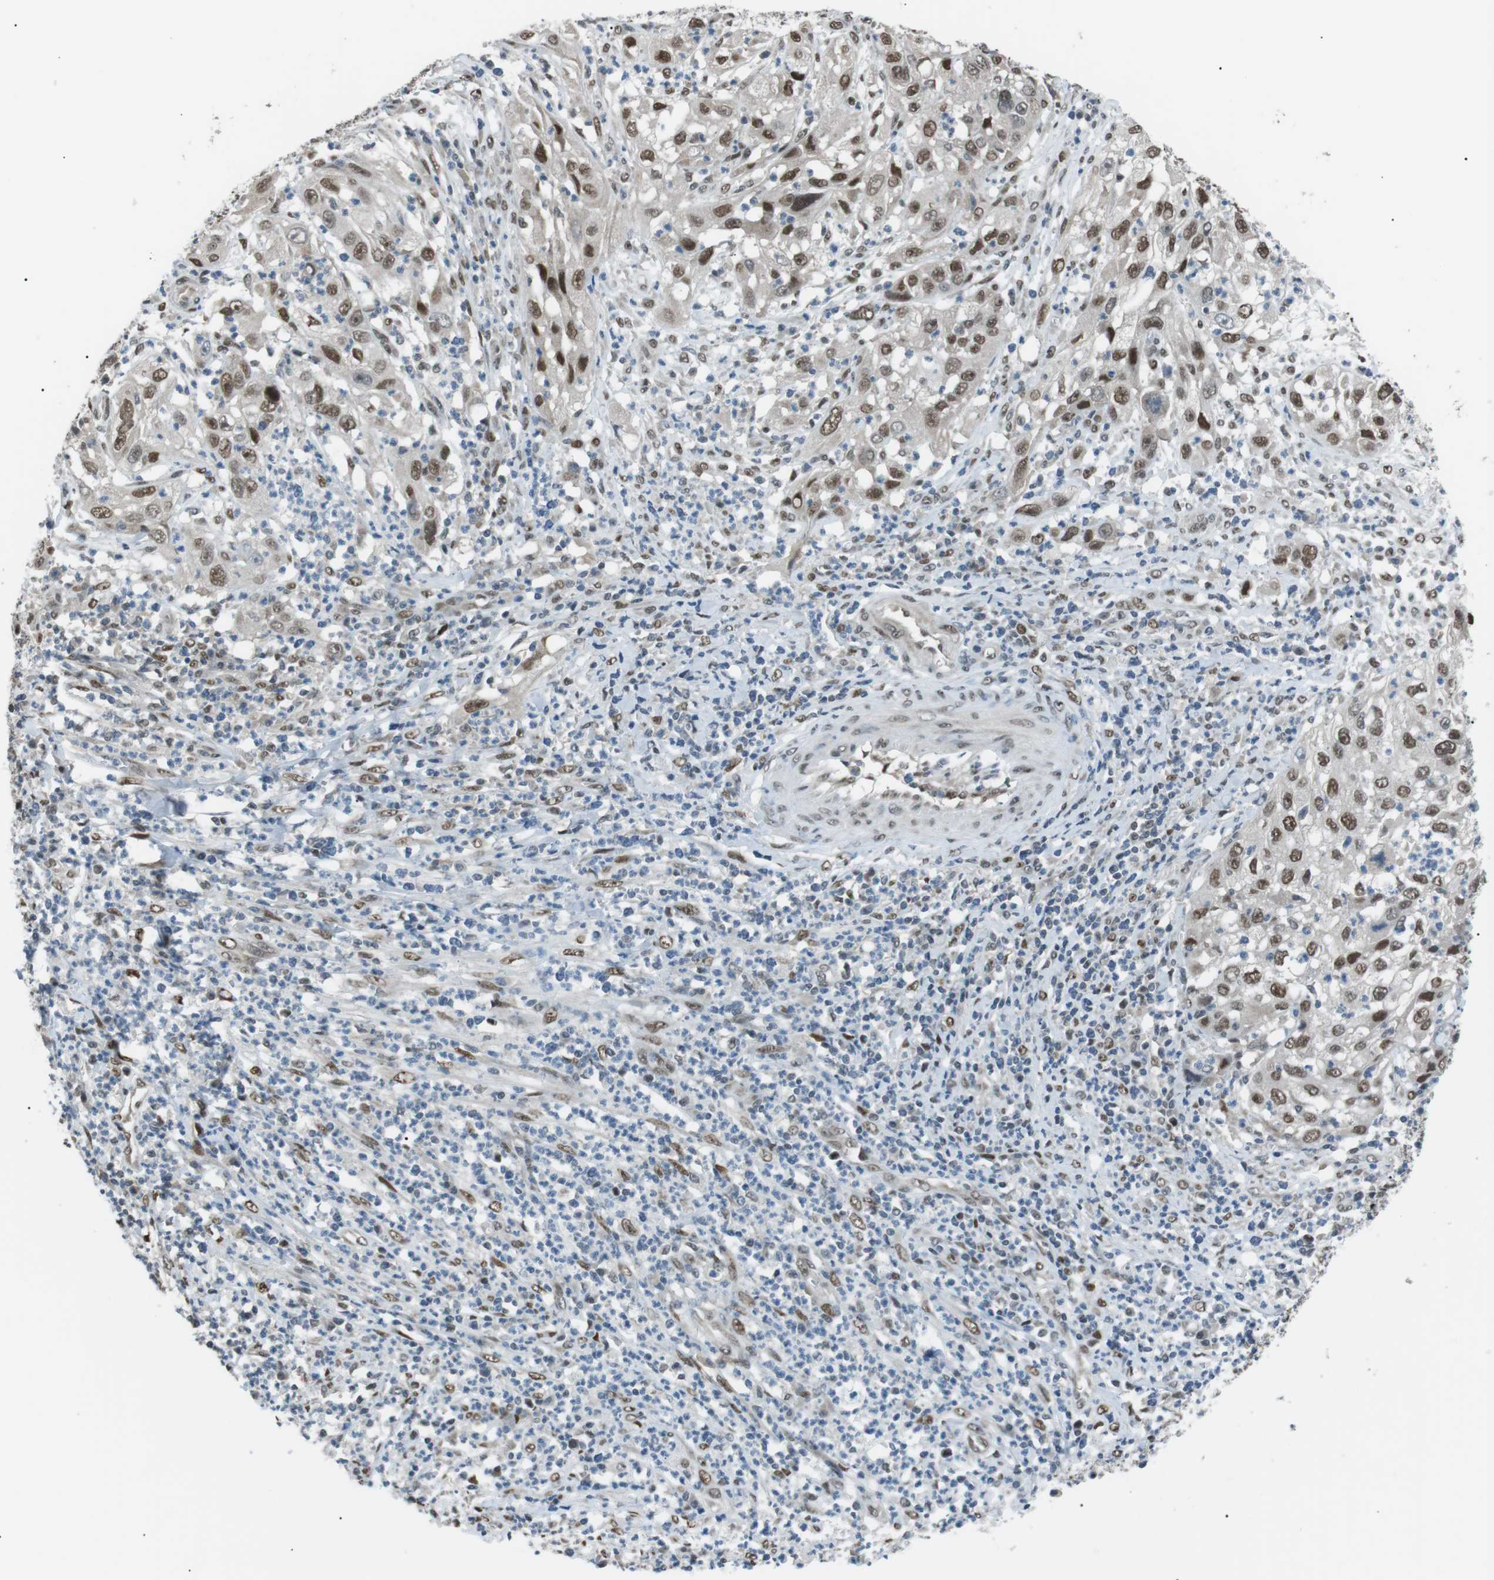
{"staining": {"intensity": "moderate", "quantity": ">75%", "location": "nuclear"}, "tissue": "cervical cancer", "cell_type": "Tumor cells", "image_type": "cancer", "snomed": [{"axis": "morphology", "description": "Squamous cell carcinoma, NOS"}, {"axis": "topography", "description": "Cervix"}], "caption": "A photomicrograph of human cervical cancer stained for a protein shows moderate nuclear brown staining in tumor cells.", "gene": "SRPK2", "patient": {"sex": "female", "age": 32}}